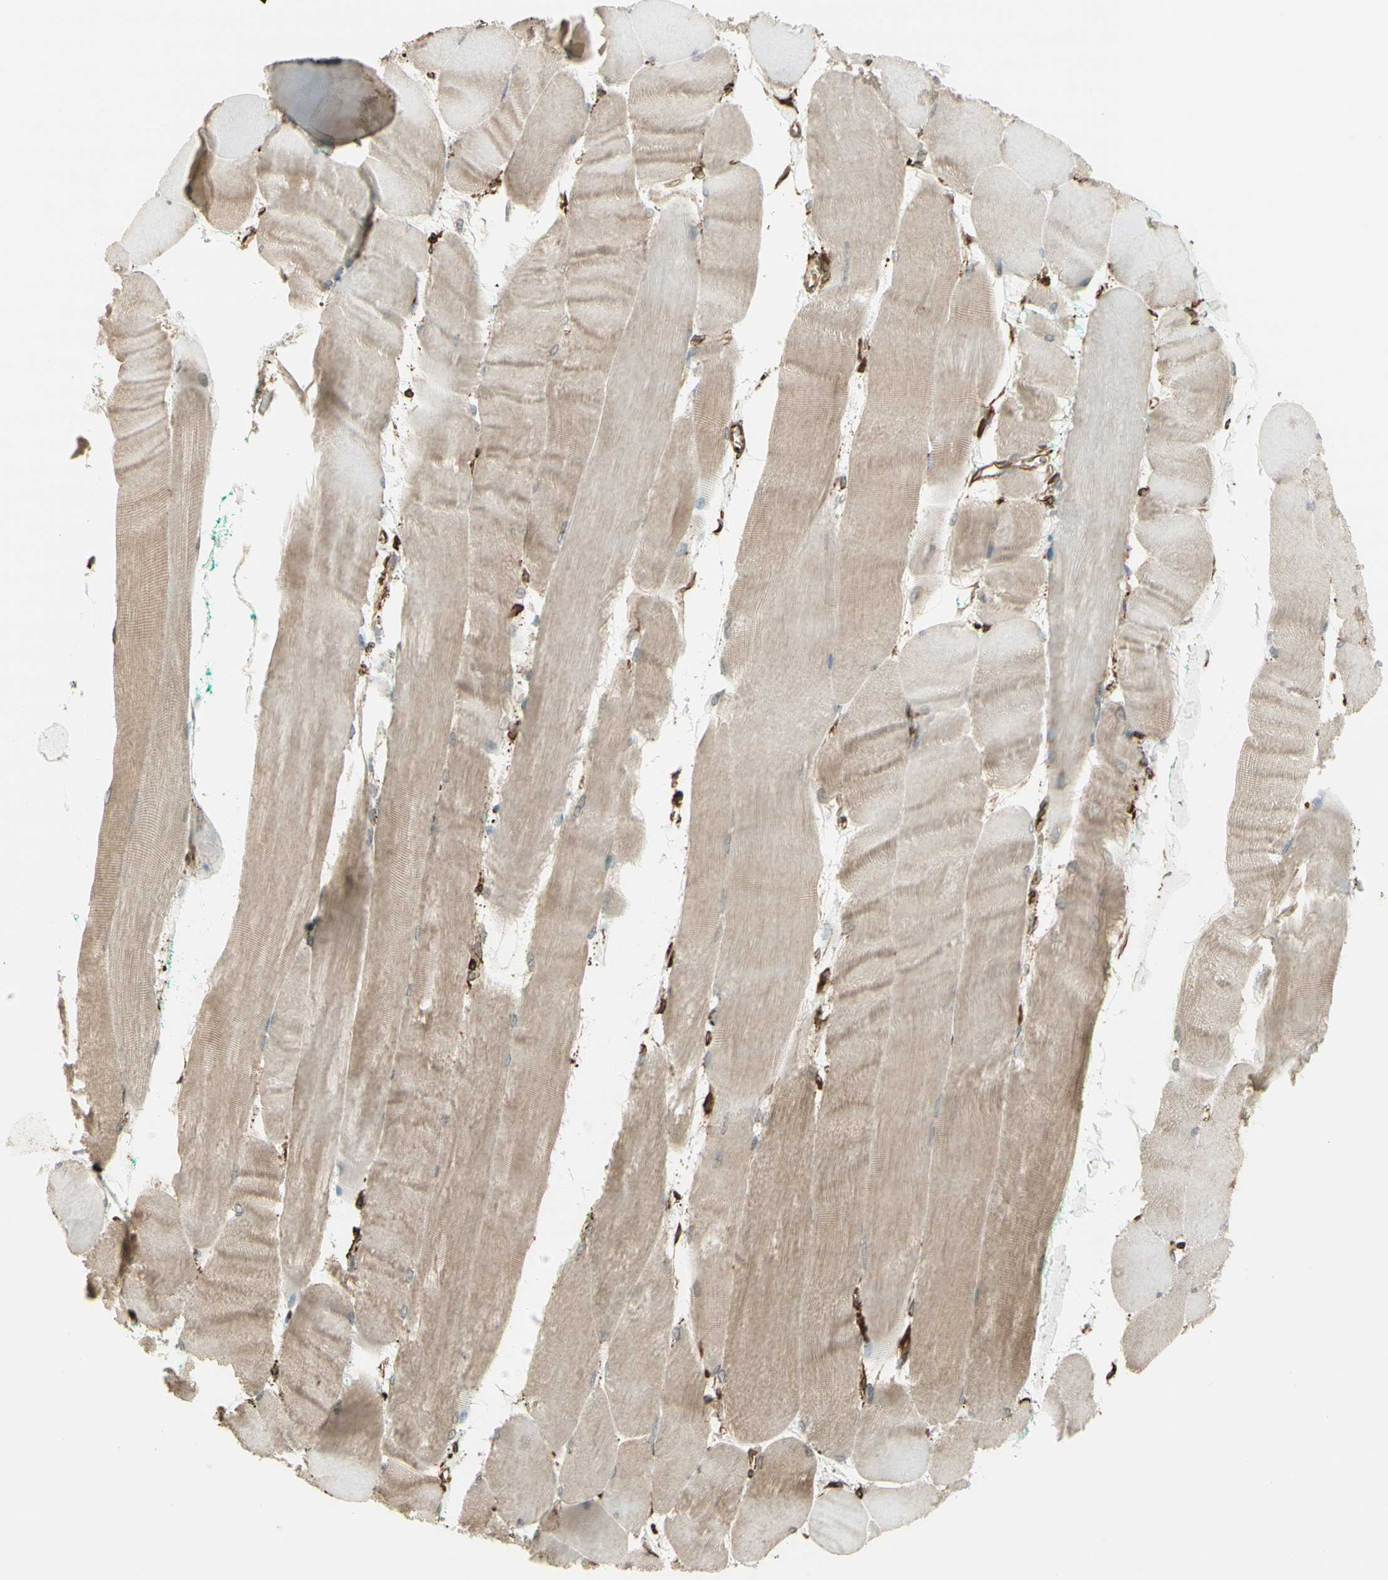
{"staining": {"intensity": "weak", "quantity": "25%-75%", "location": "cytoplasmic/membranous"}, "tissue": "skeletal muscle", "cell_type": "Myocytes", "image_type": "normal", "snomed": [{"axis": "morphology", "description": "Normal tissue, NOS"}, {"axis": "morphology", "description": "Squamous cell carcinoma, NOS"}, {"axis": "topography", "description": "Skeletal muscle"}], "caption": "Protein staining of normal skeletal muscle exhibits weak cytoplasmic/membranous expression in about 25%-75% of myocytes. Nuclei are stained in blue.", "gene": "CANX", "patient": {"sex": "male", "age": 51}}